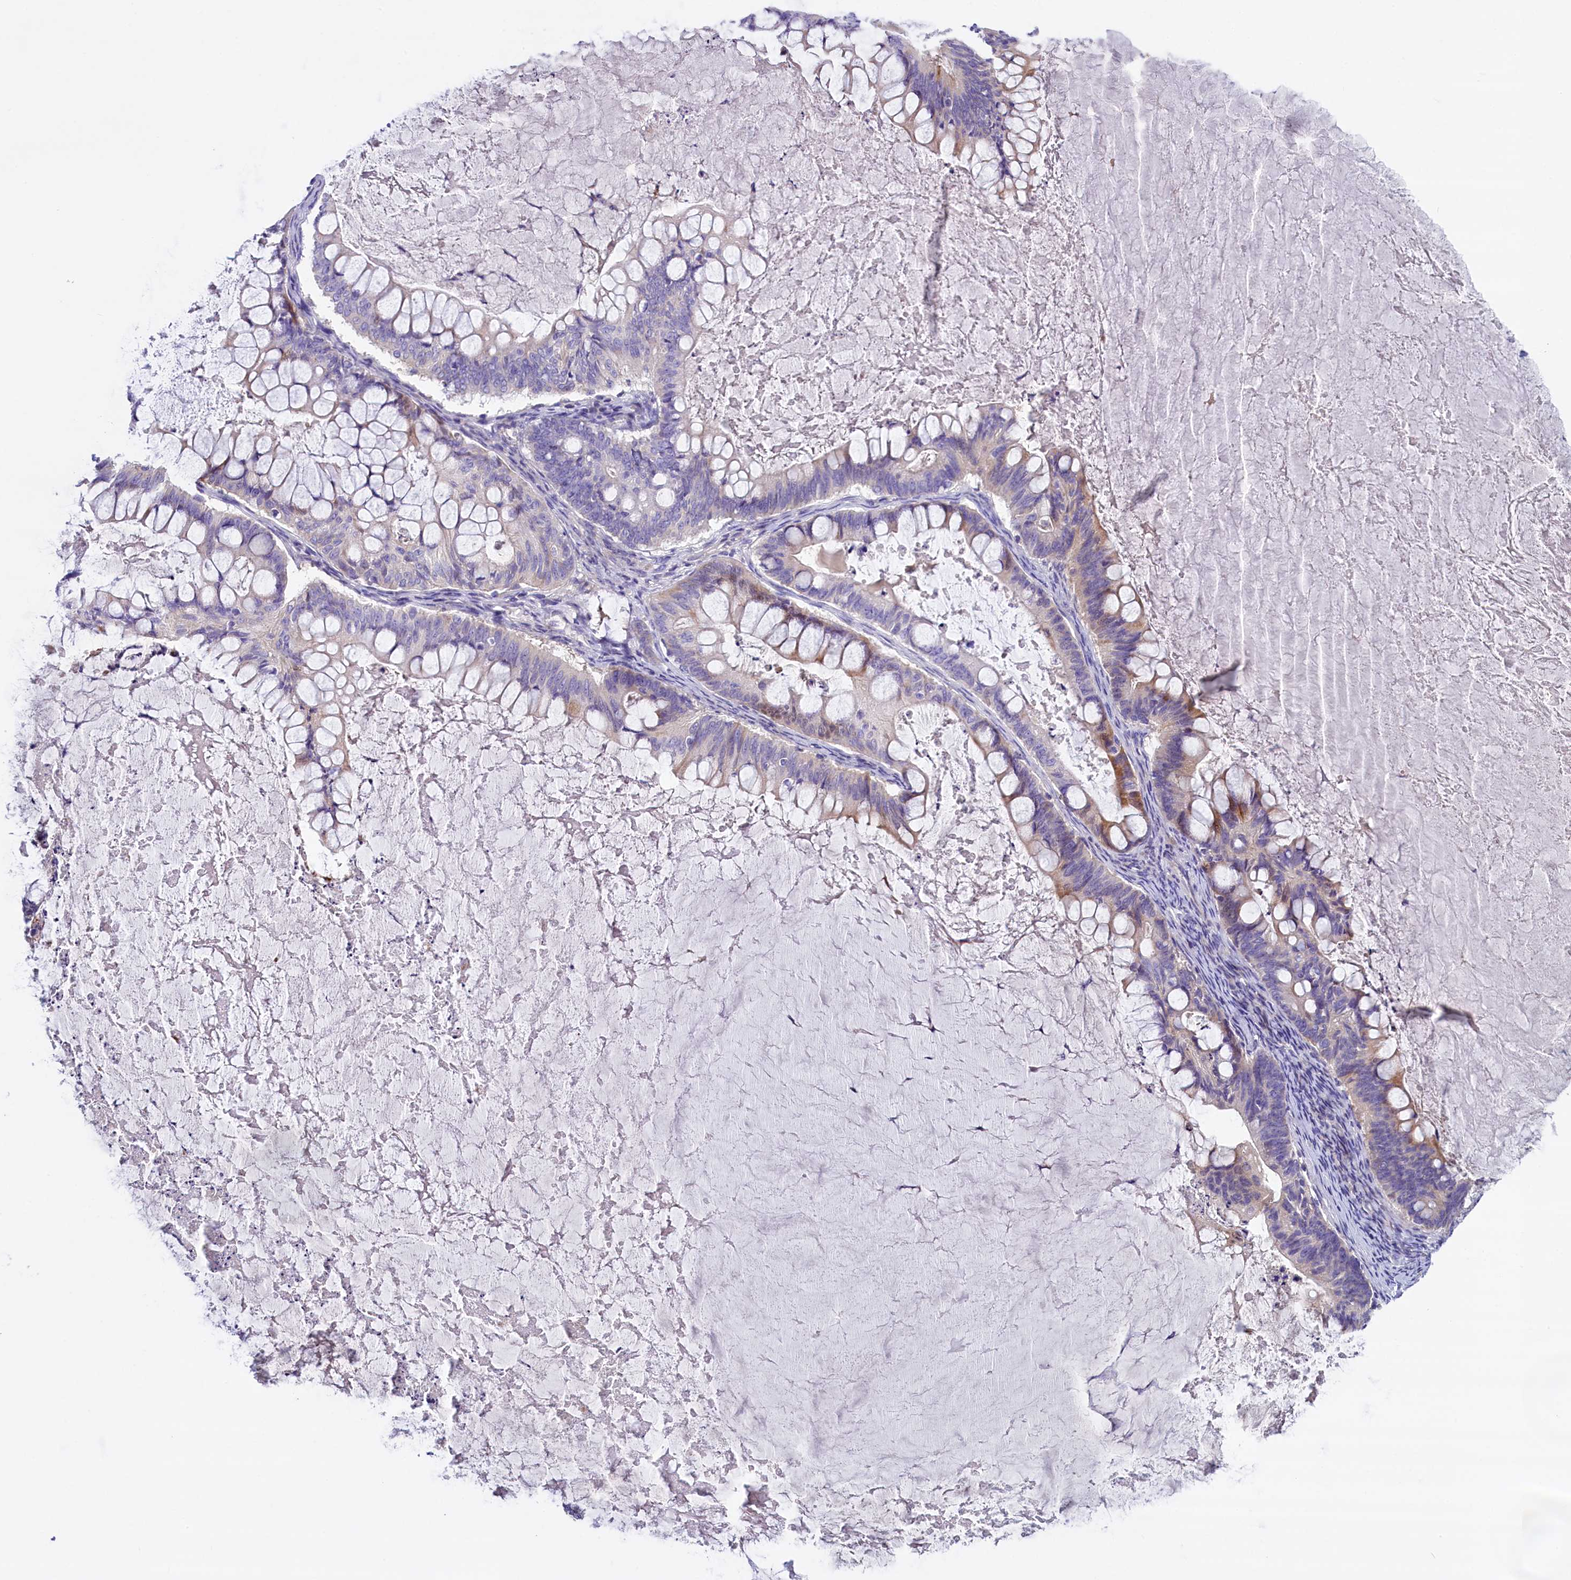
{"staining": {"intensity": "moderate", "quantity": "<25%", "location": "cytoplasmic/membranous"}, "tissue": "ovarian cancer", "cell_type": "Tumor cells", "image_type": "cancer", "snomed": [{"axis": "morphology", "description": "Cystadenocarcinoma, mucinous, NOS"}, {"axis": "topography", "description": "Ovary"}], "caption": "Ovarian cancer (mucinous cystadenocarcinoma) stained with DAB immunohistochemistry displays low levels of moderate cytoplasmic/membranous expression in about <25% of tumor cells.", "gene": "RTTN", "patient": {"sex": "female", "age": 61}}